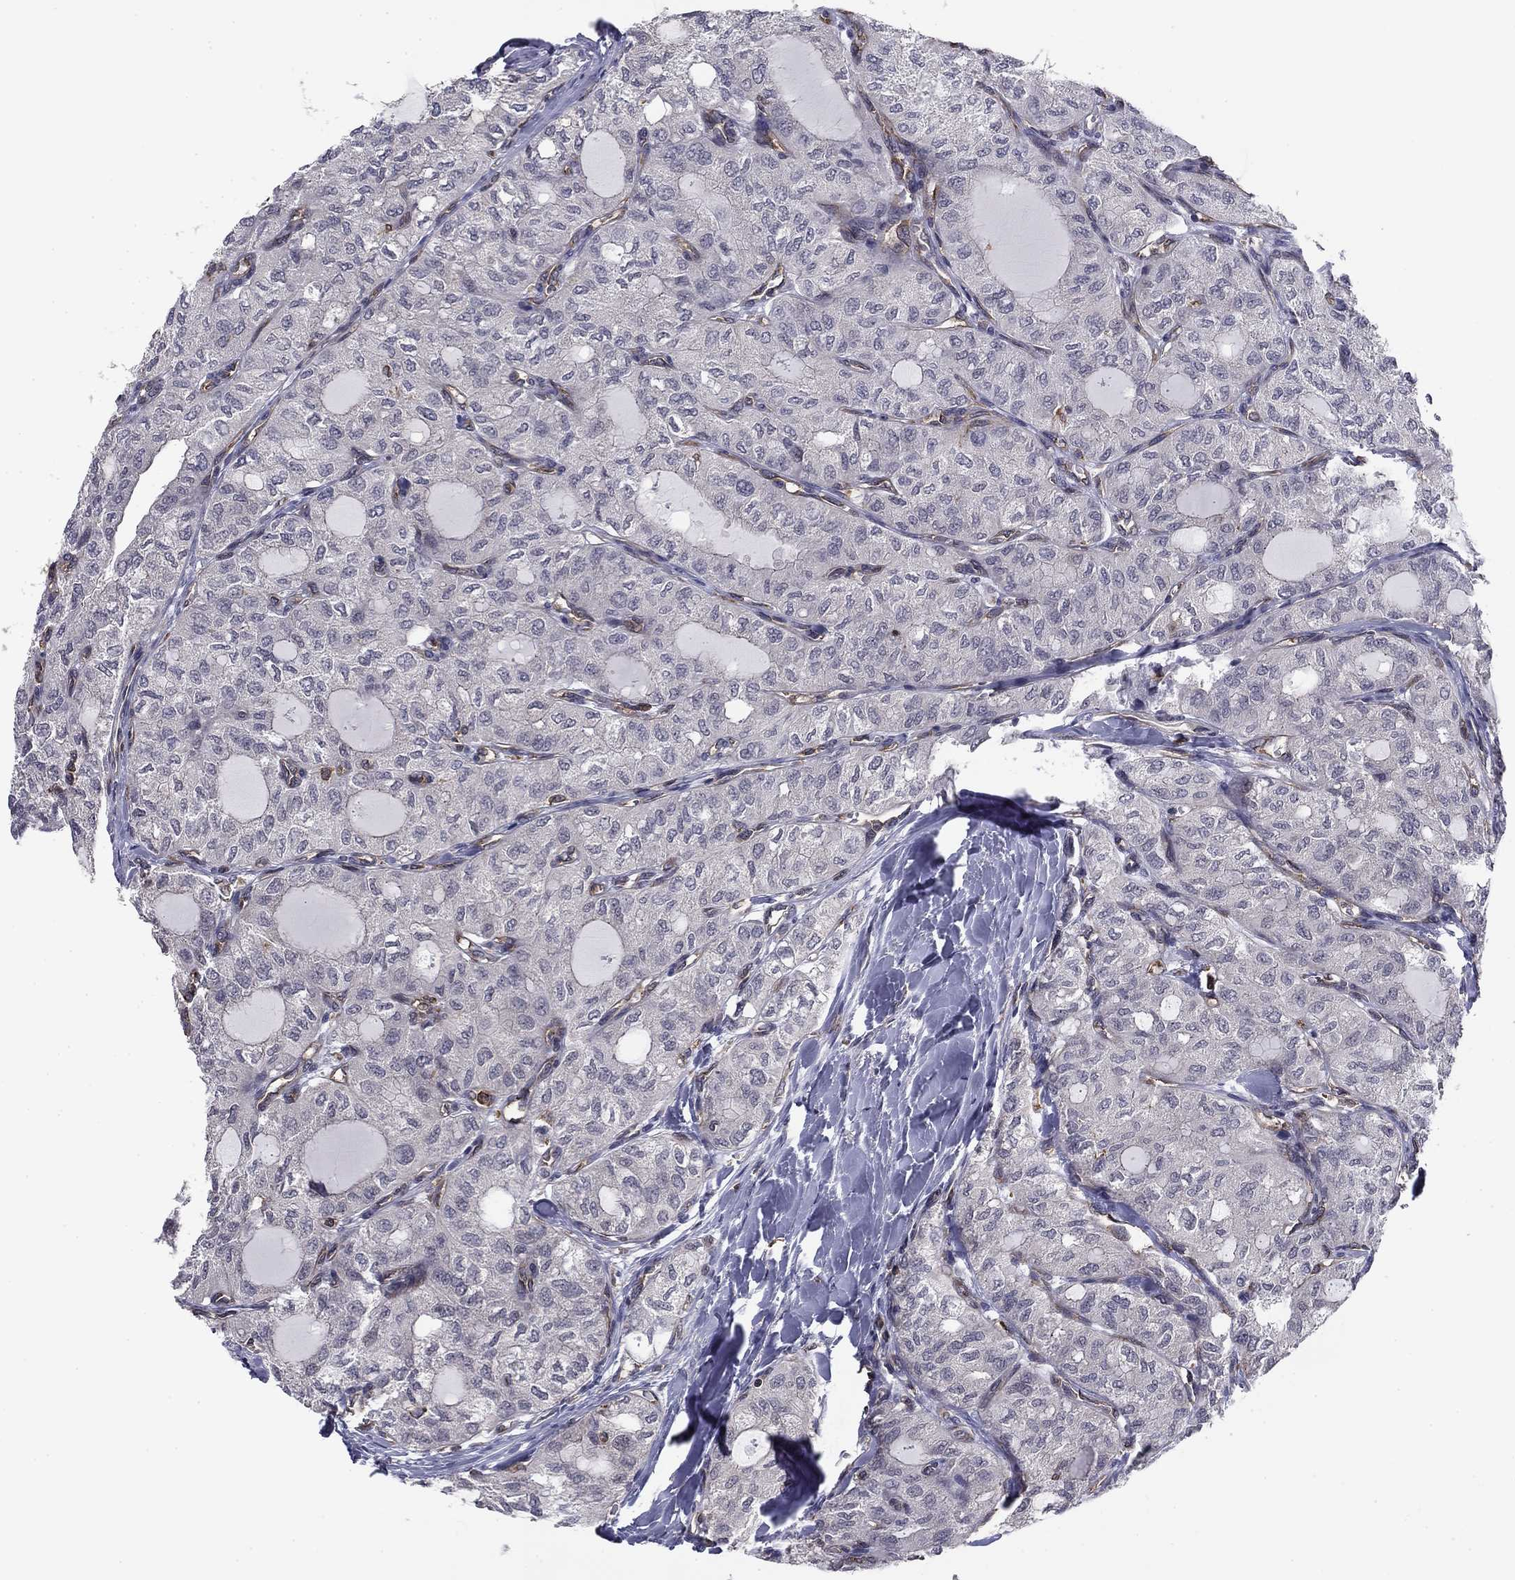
{"staining": {"intensity": "negative", "quantity": "none", "location": "none"}, "tissue": "thyroid cancer", "cell_type": "Tumor cells", "image_type": "cancer", "snomed": [{"axis": "morphology", "description": "Follicular adenoma carcinoma, NOS"}, {"axis": "topography", "description": "Thyroid gland"}], "caption": "Protein analysis of thyroid cancer demonstrates no significant staining in tumor cells.", "gene": "PLCB2", "patient": {"sex": "male", "age": 75}}